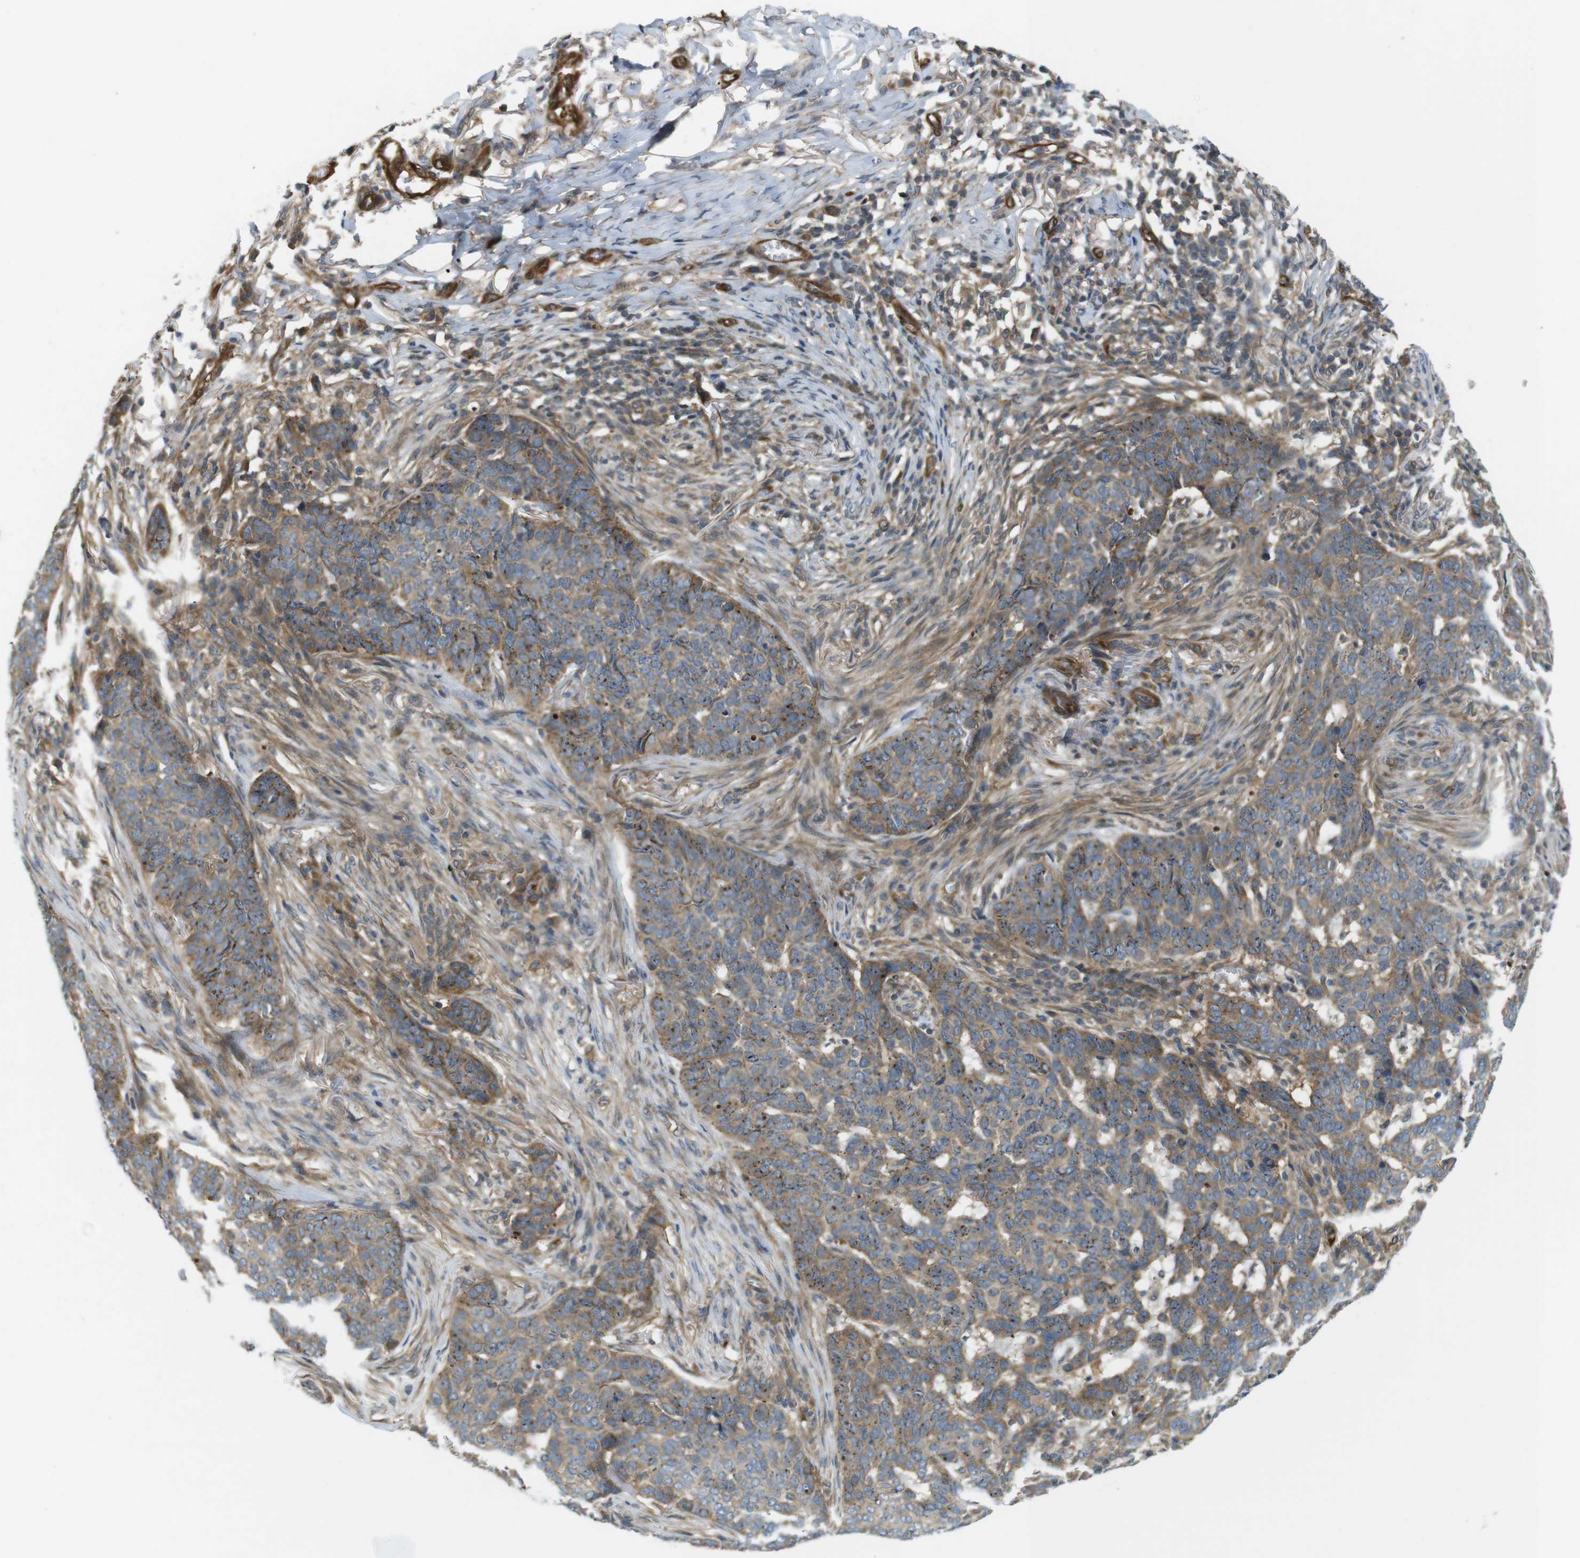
{"staining": {"intensity": "moderate", "quantity": ">75%", "location": "cytoplasmic/membranous"}, "tissue": "skin cancer", "cell_type": "Tumor cells", "image_type": "cancer", "snomed": [{"axis": "morphology", "description": "Basal cell carcinoma"}, {"axis": "topography", "description": "Skin"}], "caption": "A micrograph of basal cell carcinoma (skin) stained for a protein reveals moderate cytoplasmic/membranous brown staining in tumor cells. (DAB = brown stain, brightfield microscopy at high magnification).", "gene": "TSC1", "patient": {"sex": "male", "age": 85}}